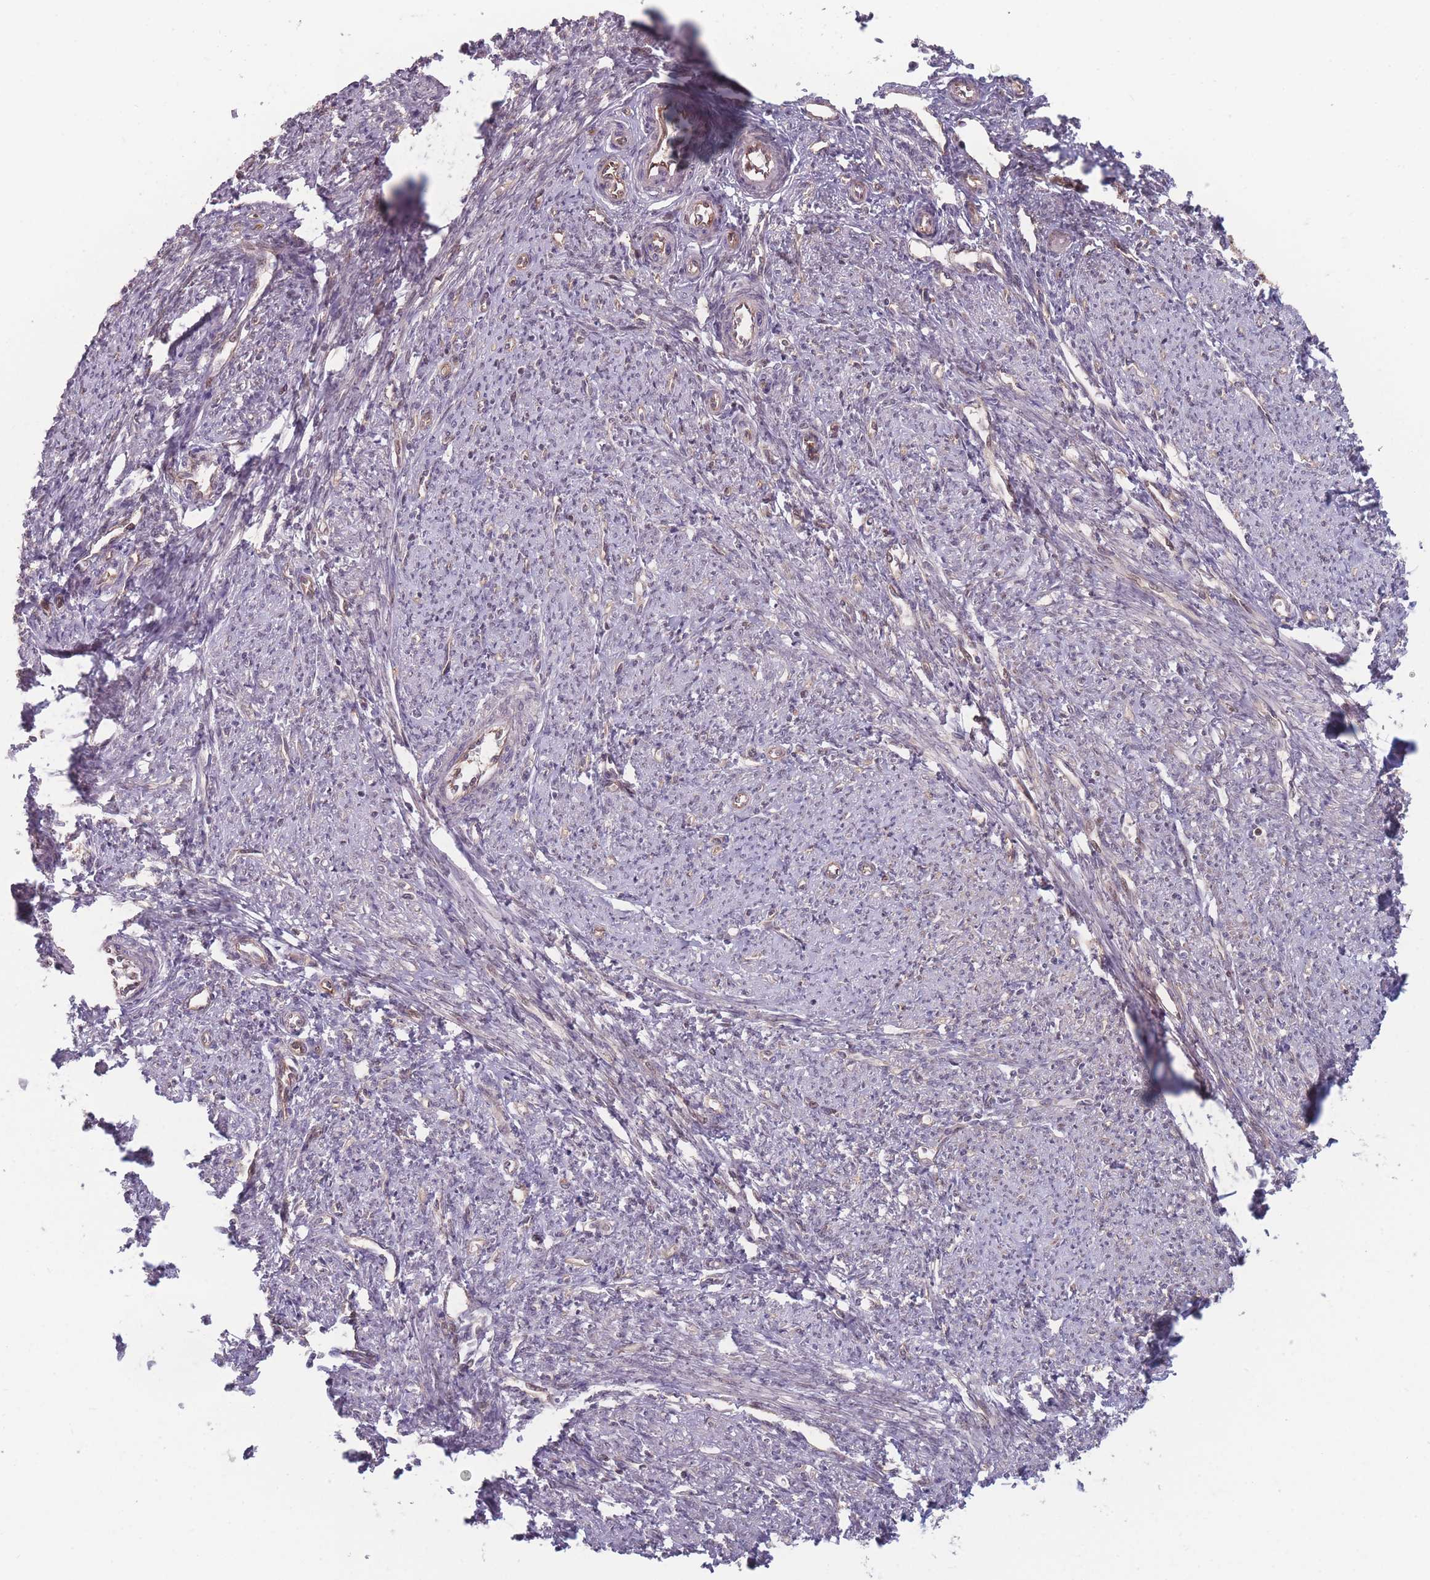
{"staining": {"intensity": "moderate", "quantity": "25%-75%", "location": "nuclear"}, "tissue": "smooth muscle", "cell_type": "Smooth muscle cells", "image_type": "normal", "snomed": [{"axis": "morphology", "description": "Normal tissue, NOS"}, {"axis": "topography", "description": "Smooth muscle"}, {"axis": "topography", "description": "Uterus"}], "caption": "This is an image of immunohistochemistry staining of unremarkable smooth muscle, which shows moderate expression in the nuclear of smooth muscle cells.", "gene": "RPS18", "patient": {"sex": "female", "age": 59}}